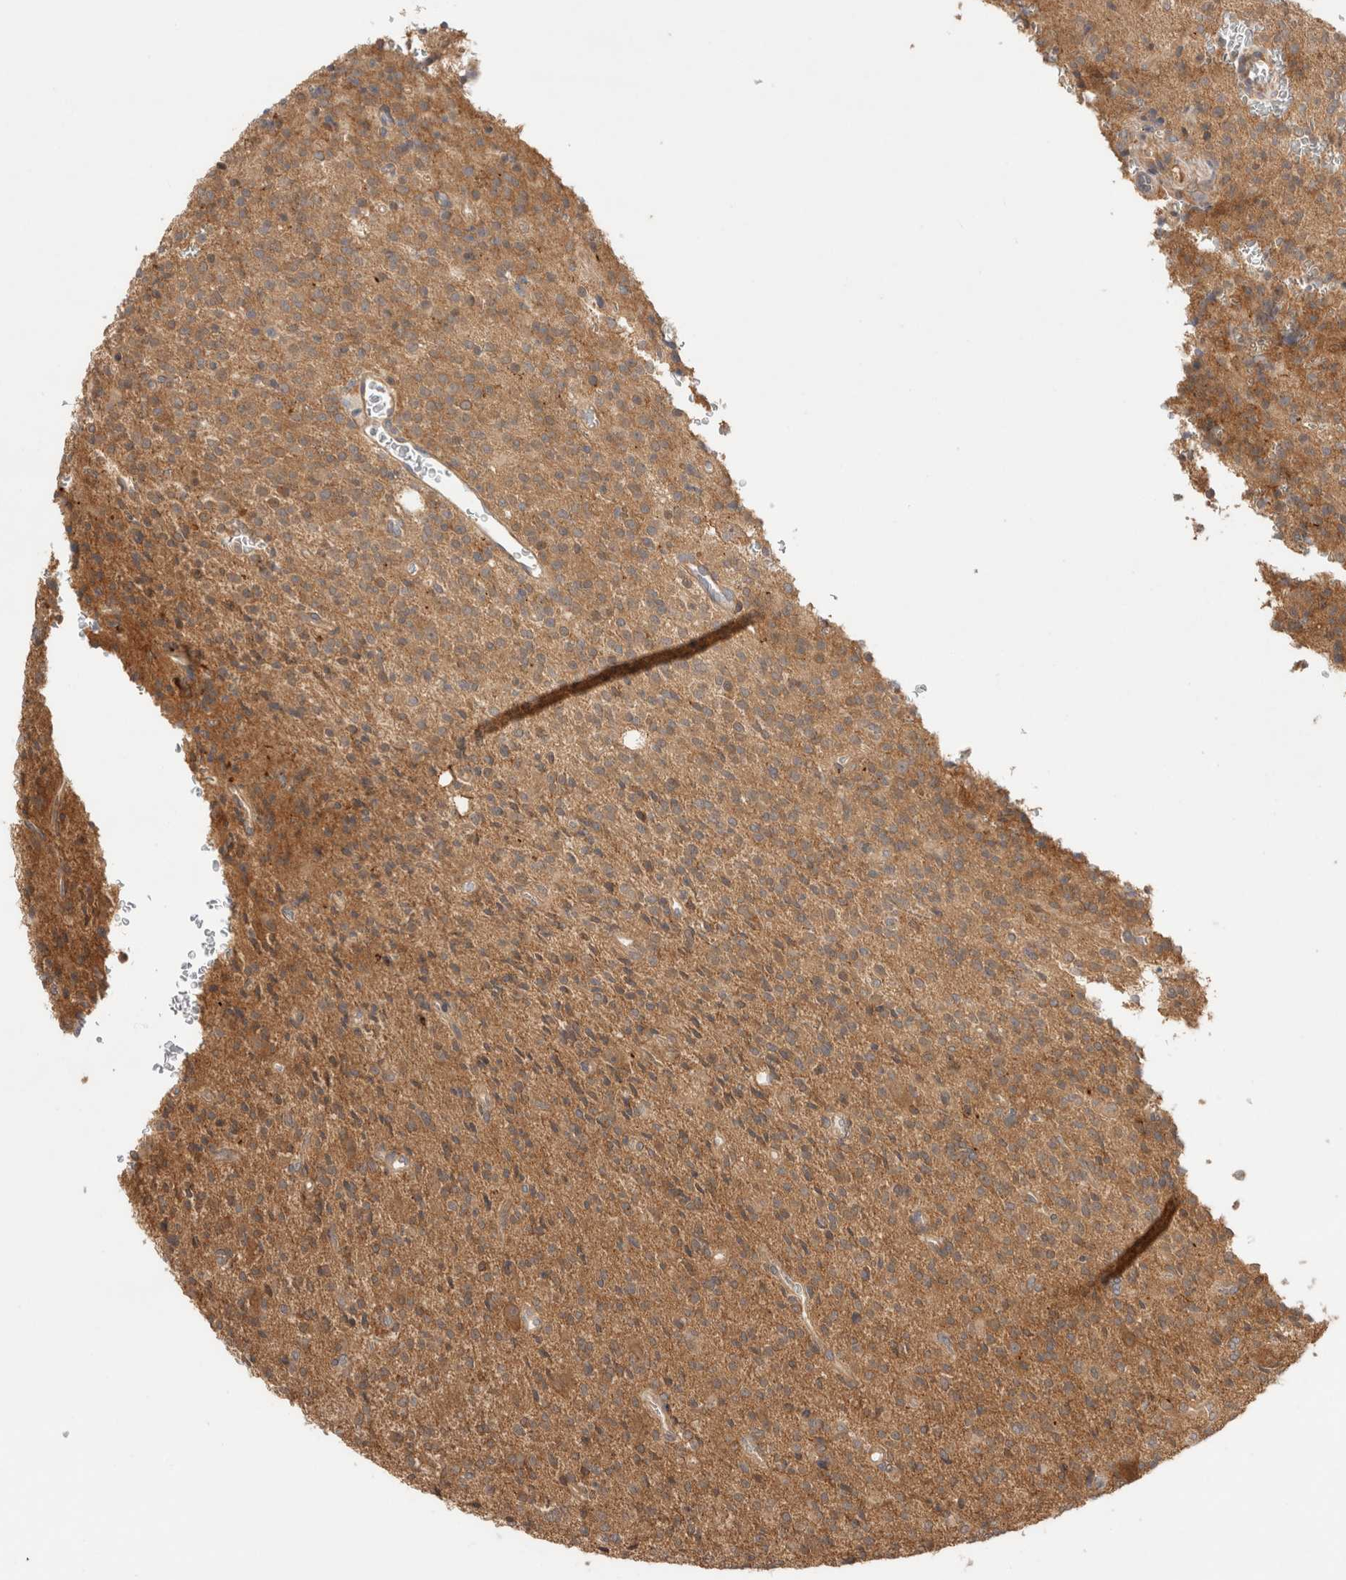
{"staining": {"intensity": "moderate", "quantity": ">75%", "location": "cytoplasmic/membranous"}, "tissue": "glioma", "cell_type": "Tumor cells", "image_type": "cancer", "snomed": [{"axis": "morphology", "description": "Glioma, malignant, High grade"}, {"axis": "topography", "description": "Brain"}], "caption": "Protein positivity by immunohistochemistry exhibits moderate cytoplasmic/membranous expression in approximately >75% of tumor cells in glioma.", "gene": "VPS28", "patient": {"sex": "male", "age": 34}}